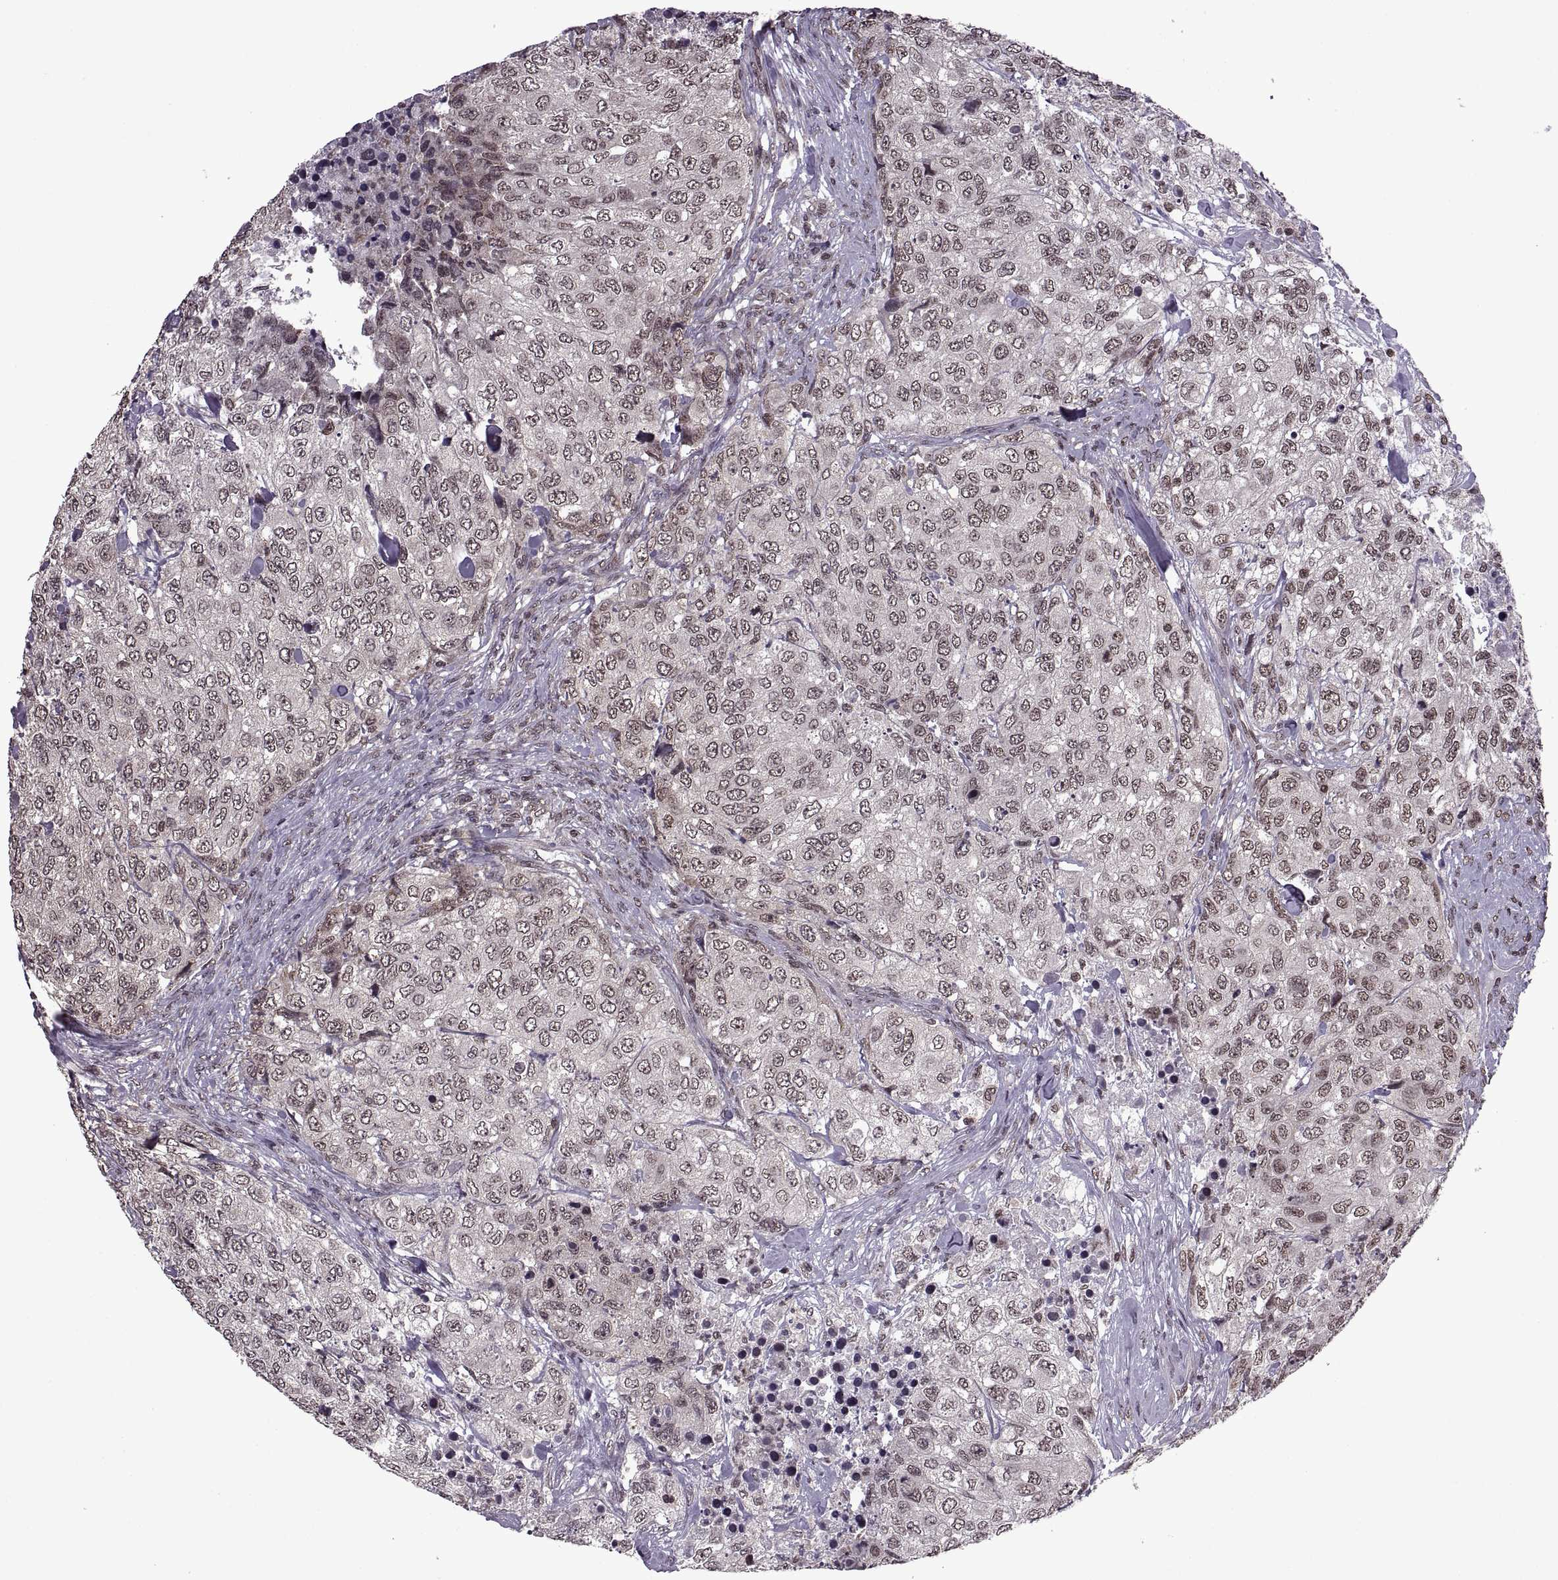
{"staining": {"intensity": "negative", "quantity": "none", "location": "none"}, "tissue": "urothelial cancer", "cell_type": "Tumor cells", "image_type": "cancer", "snomed": [{"axis": "morphology", "description": "Urothelial carcinoma, High grade"}, {"axis": "topography", "description": "Urinary bladder"}], "caption": "High power microscopy micrograph of an immunohistochemistry photomicrograph of urothelial cancer, revealing no significant expression in tumor cells.", "gene": "INTS3", "patient": {"sex": "female", "age": 78}}